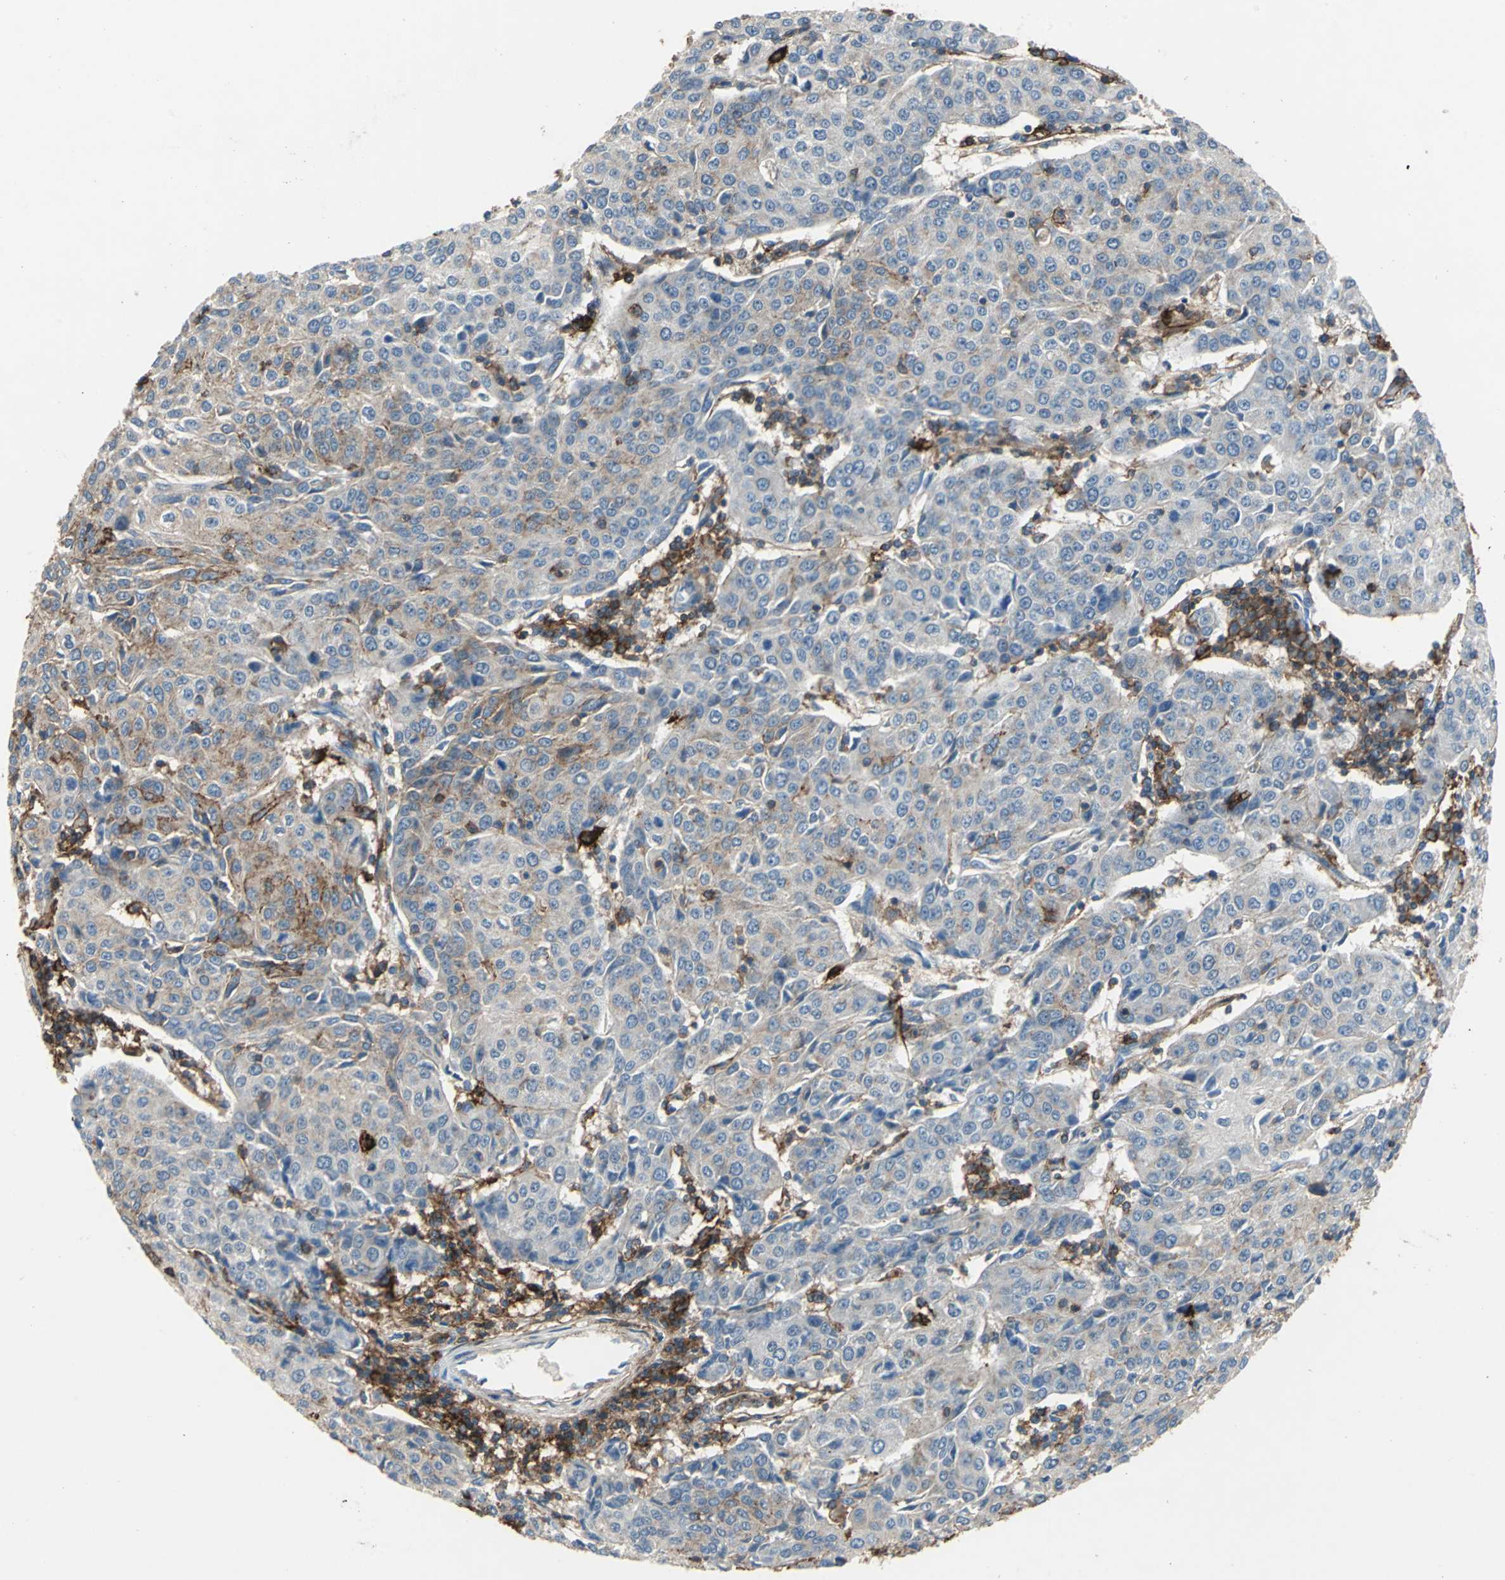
{"staining": {"intensity": "weak", "quantity": "<25%", "location": "cytoplasmic/membranous"}, "tissue": "urothelial cancer", "cell_type": "Tumor cells", "image_type": "cancer", "snomed": [{"axis": "morphology", "description": "Urothelial carcinoma, High grade"}, {"axis": "topography", "description": "Urinary bladder"}], "caption": "IHC image of urothelial carcinoma (high-grade) stained for a protein (brown), which displays no staining in tumor cells.", "gene": "CD44", "patient": {"sex": "female", "age": 85}}